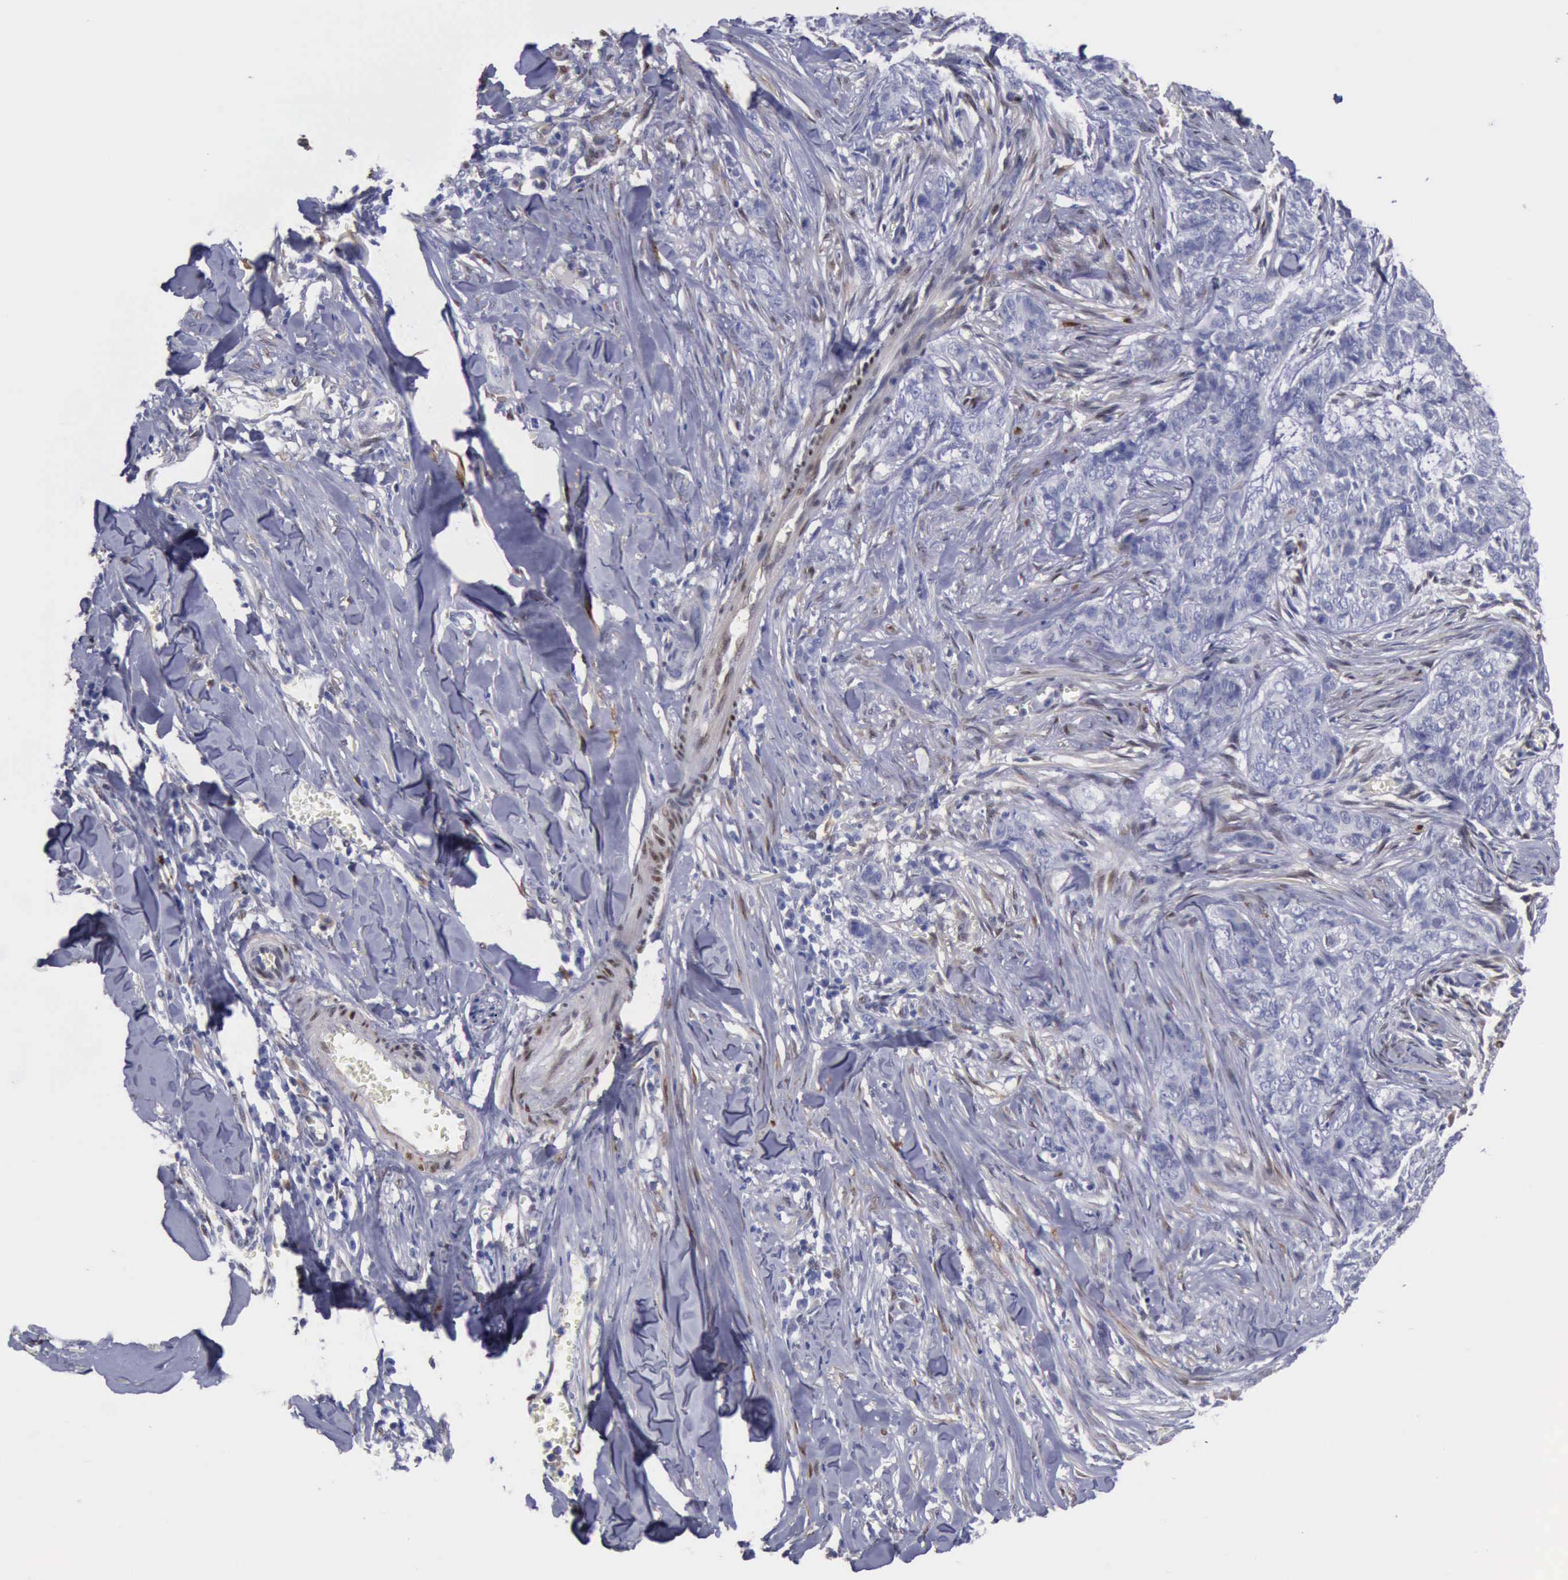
{"staining": {"intensity": "negative", "quantity": "none", "location": "none"}, "tissue": "skin cancer", "cell_type": "Tumor cells", "image_type": "cancer", "snomed": [{"axis": "morphology", "description": "Normal tissue, NOS"}, {"axis": "morphology", "description": "Basal cell carcinoma"}, {"axis": "topography", "description": "Skin"}], "caption": "The immunohistochemistry (IHC) histopathology image has no significant positivity in tumor cells of skin cancer tissue.", "gene": "FHL1", "patient": {"sex": "female", "age": 65}}